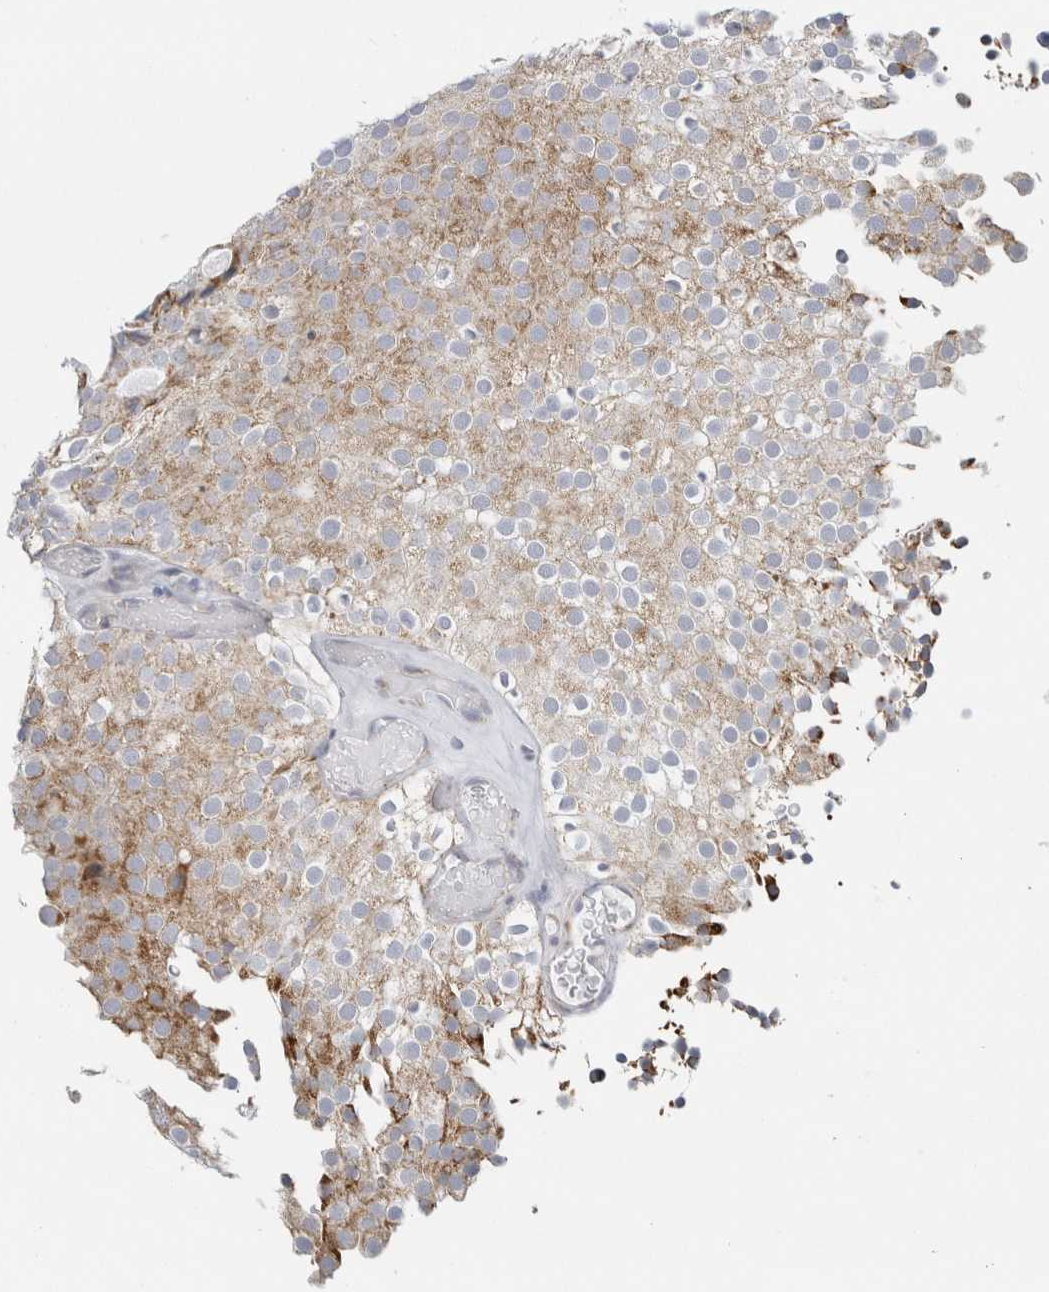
{"staining": {"intensity": "moderate", "quantity": "25%-75%", "location": "cytoplasmic/membranous"}, "tissue": "urothelial cancer", "cell_type": "Tumor cells", "image_type": "cancer", "snomed": [{"axis": "morphology", "description": "Urothelial carcinoma, Low grade"}, {"axis": "topography", "description": "Urinary bladder"}], "caption": "An IHC histopathology image of tumor tissue is shown. Protein staining in brown shows moderate cytoplasmic/membranous positivity in low-grade urothelial carcinoma within tumor cells.", "gene": "FAHD1", "patient": {"sex": "male", "age": 78}}